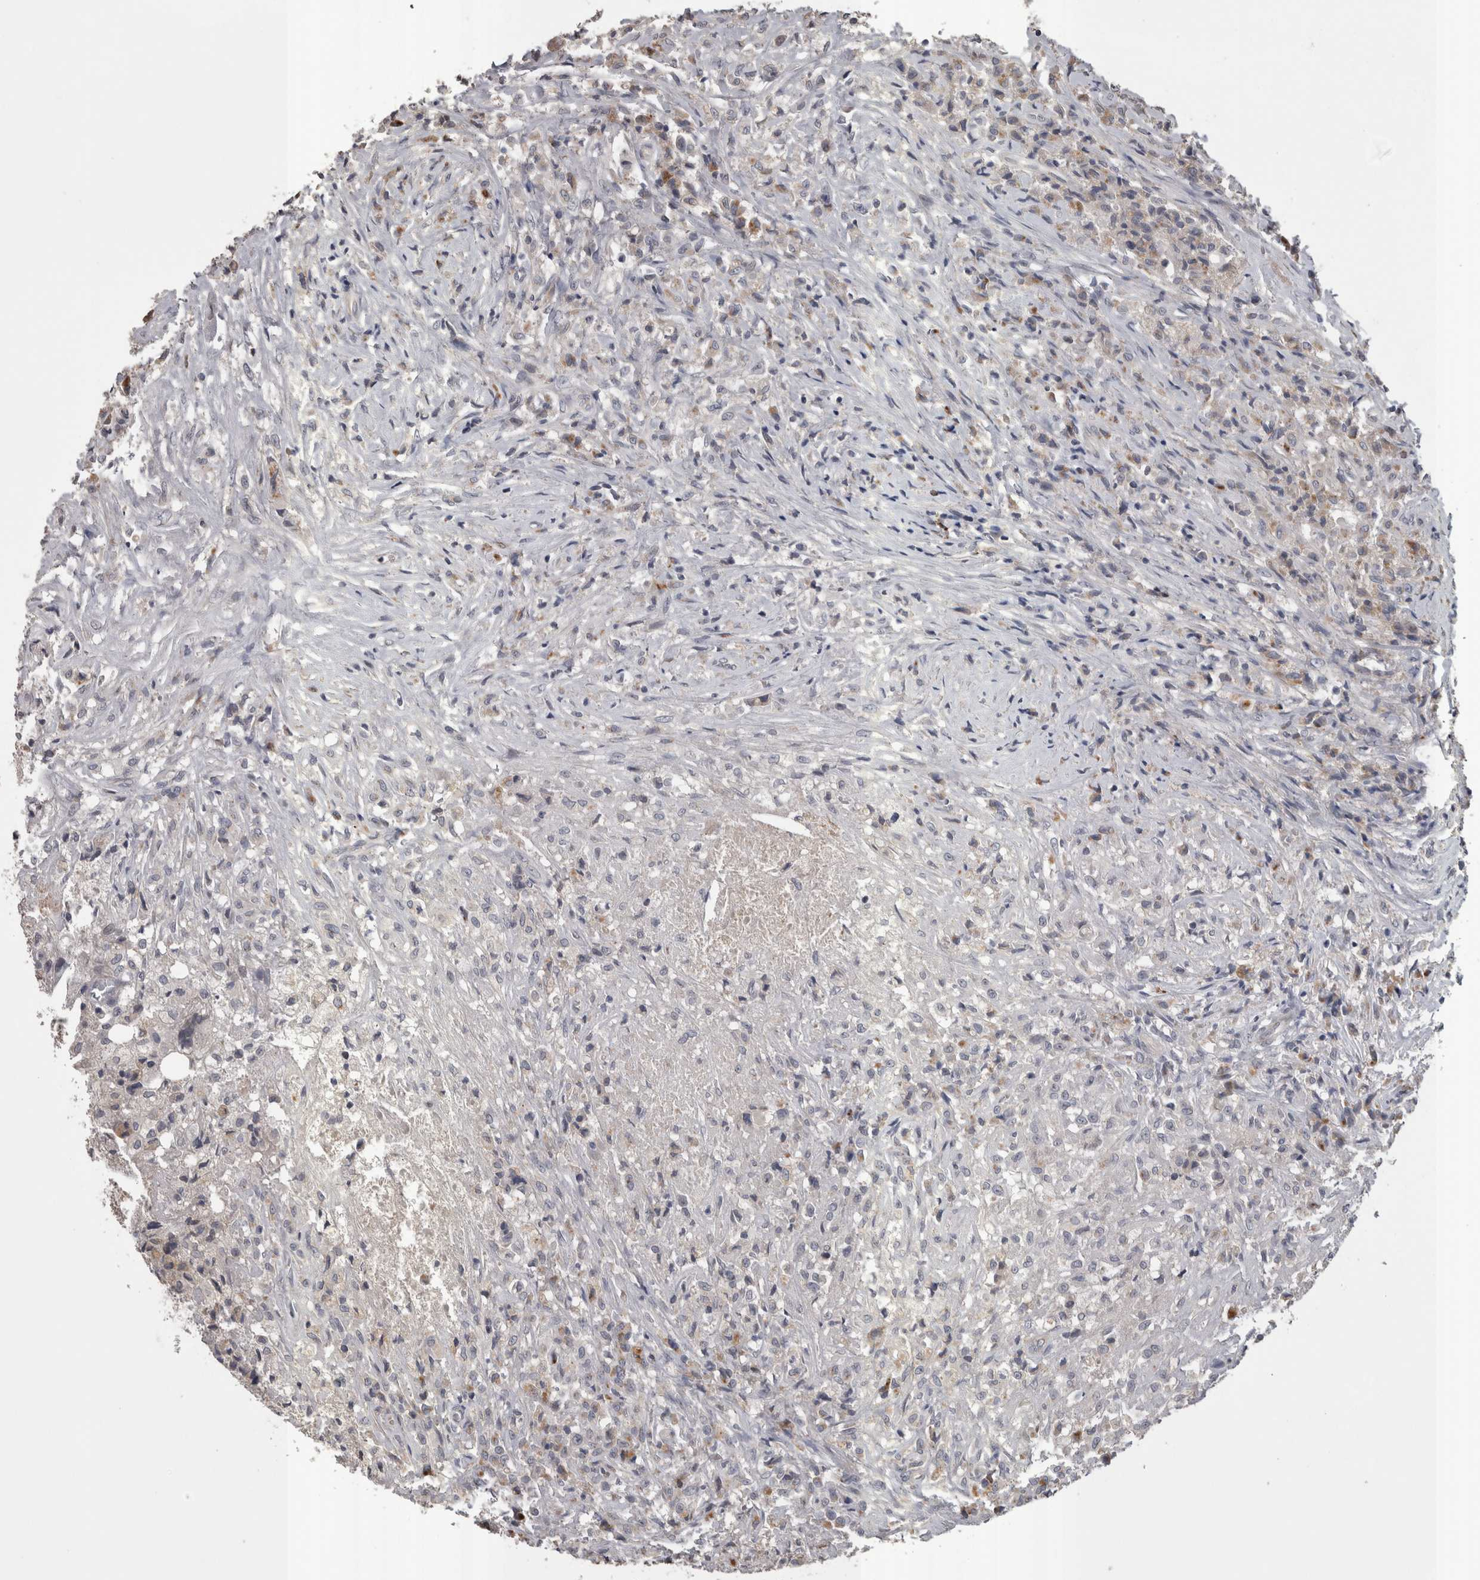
{"staining": {"intensity": "negative", "quantity": "none", "location": "none"}, "tissue": "testis cancer", "cell_type": "Tumor cells", "image_type": "cancer", "snomed": [{"axis": "morphology", "description": "Carcinoma, Embryonal, NOS"}, {"axis": "topography", "description": "Testis"}], "caption": "IHC image of testis embryonal carcinoma stained for a protein (brown), which exhibits no positivity in tumor cells. (DAB immunohistochemistry (IHC) visualized using brightfield microscopy, high magnification).", "gene": "STC1", "patient": {"sex": "male", "age": 2}}